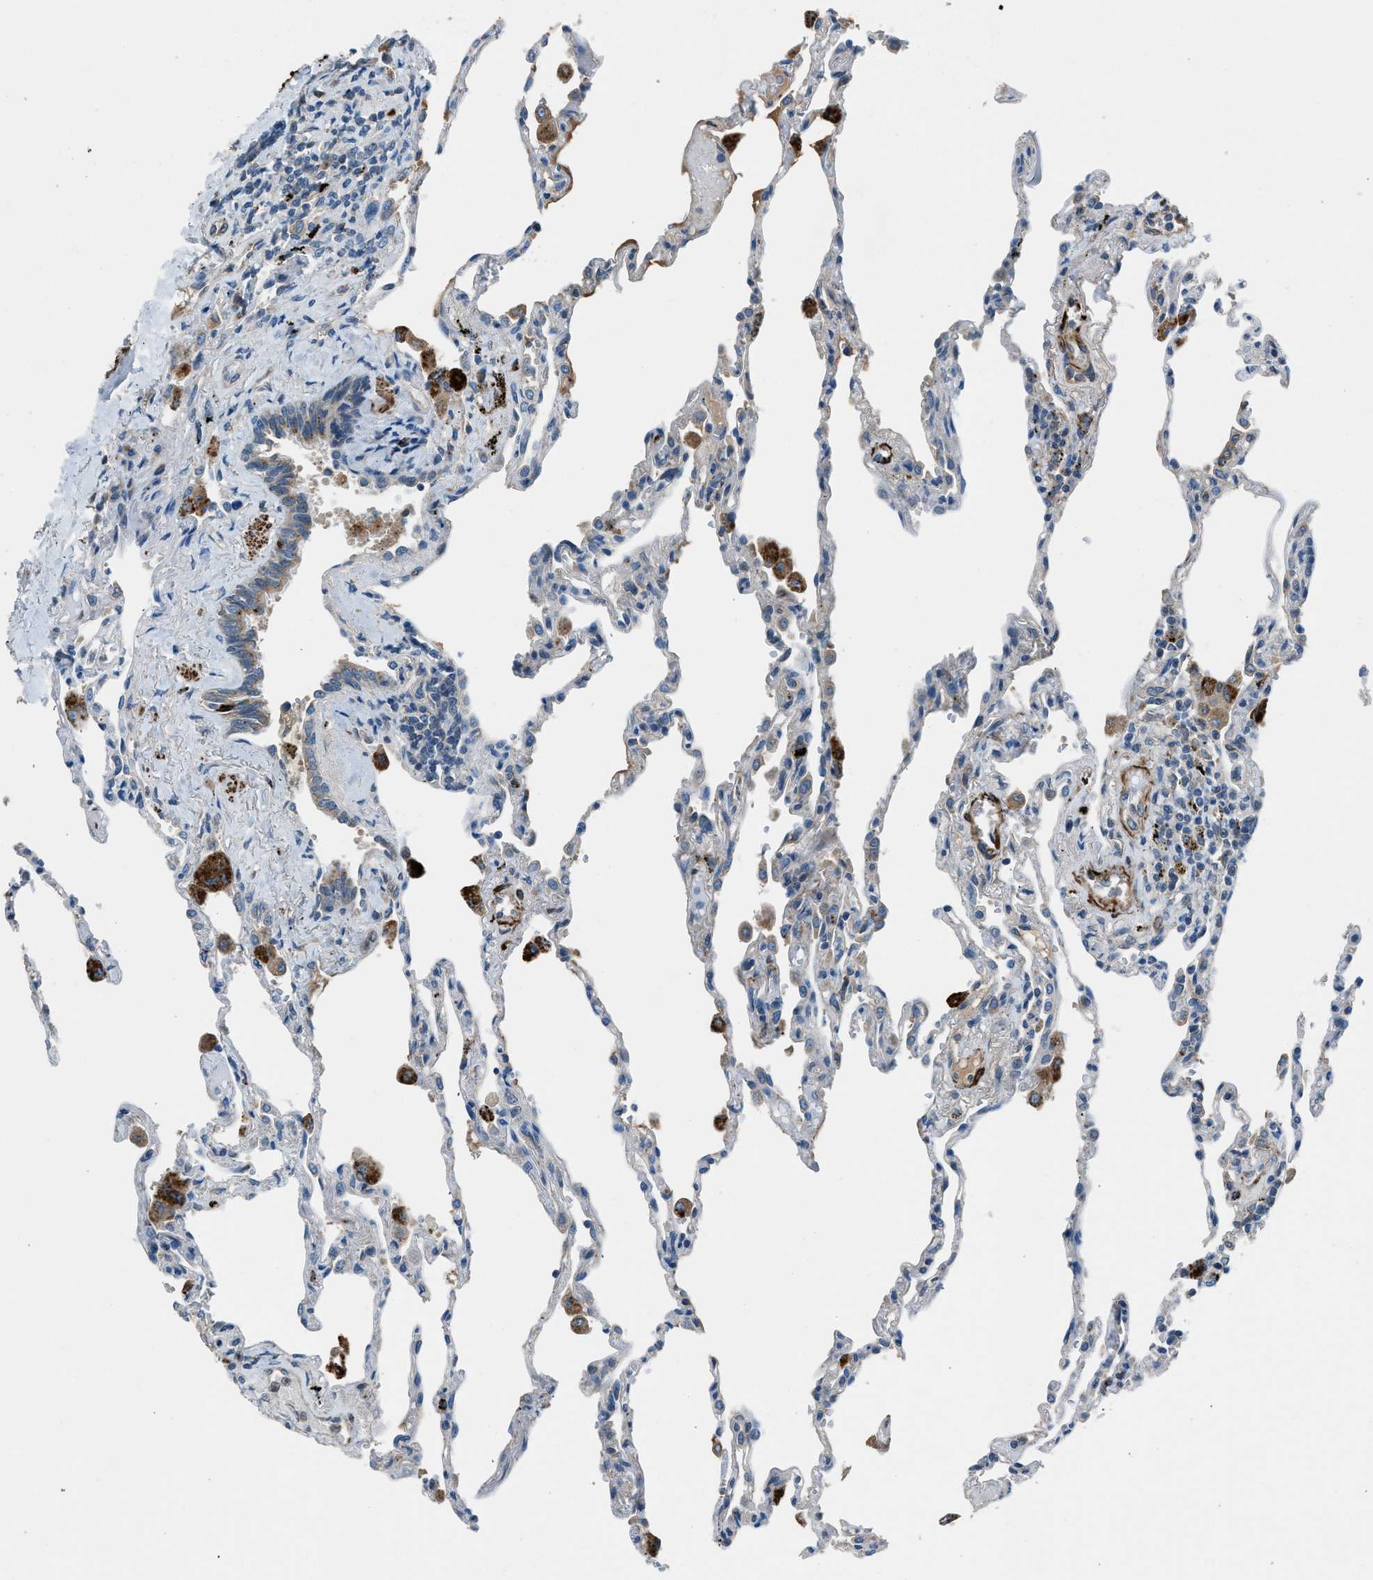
{"staining": {"intensity": "moderate", "quantity": "<25%", "location": "cytoplasmic/membranous"}, "tissue": "lung", "cell_type": "Alveolar cells", "image_type": "normal", "snomed": [{"axis": "morphology", "description": "Normal tissue, NOS"}, {"axis": "topography", "description": "Lung"}], "caption": "Lung stained with DAB immunohistochemistry exhibits low levels of moderate cytoplasmic/membranous expression in about <25% of alveolar cells.", "gene": "LMBR1", "patient": {"sex": "male", "age": 59}}